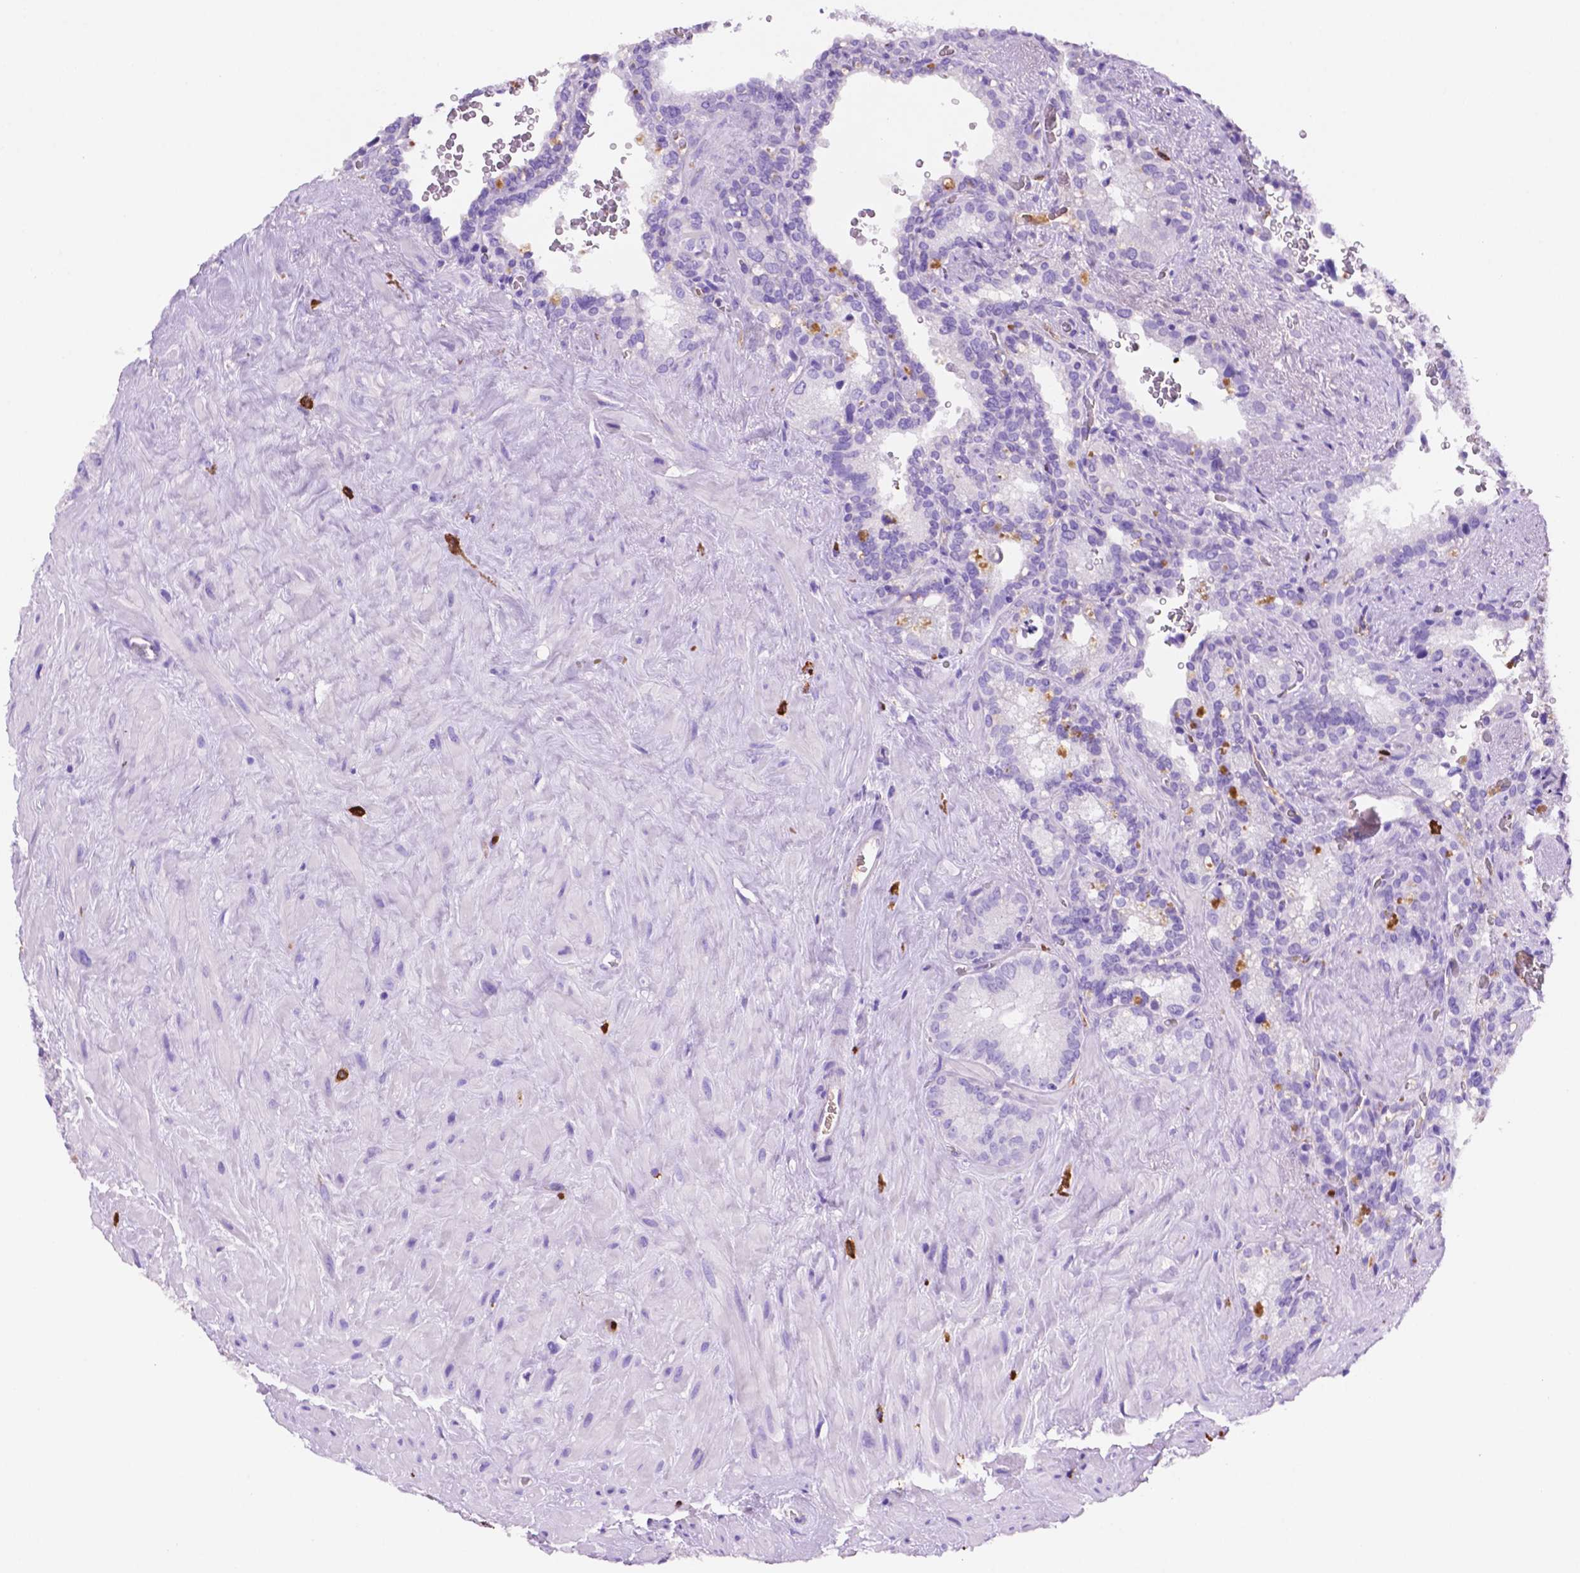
{"staining": {"intensity": "negative", "quantity": "none", "location": "none"}, "tissue": "seminal vesicle", "cell_type": "Glandular cells", "image_type": "normal", "snomed": [{"axis": "morphology", "description": "Normal tissue, NOS"}, {"axis": "topography", "description": "Prostate"}, {"axis": "topography", "description": "Seminal veicle"}], "caption": "Immunohistochemistry (IHC) of benign seminal vesicle exhibits no expression in glandular cells. (DAB (3,3'-diaminobenzidine) IHC, high magnification).", "gene": "FOXB2", "patient": {"sex": "male", "age": 71}}